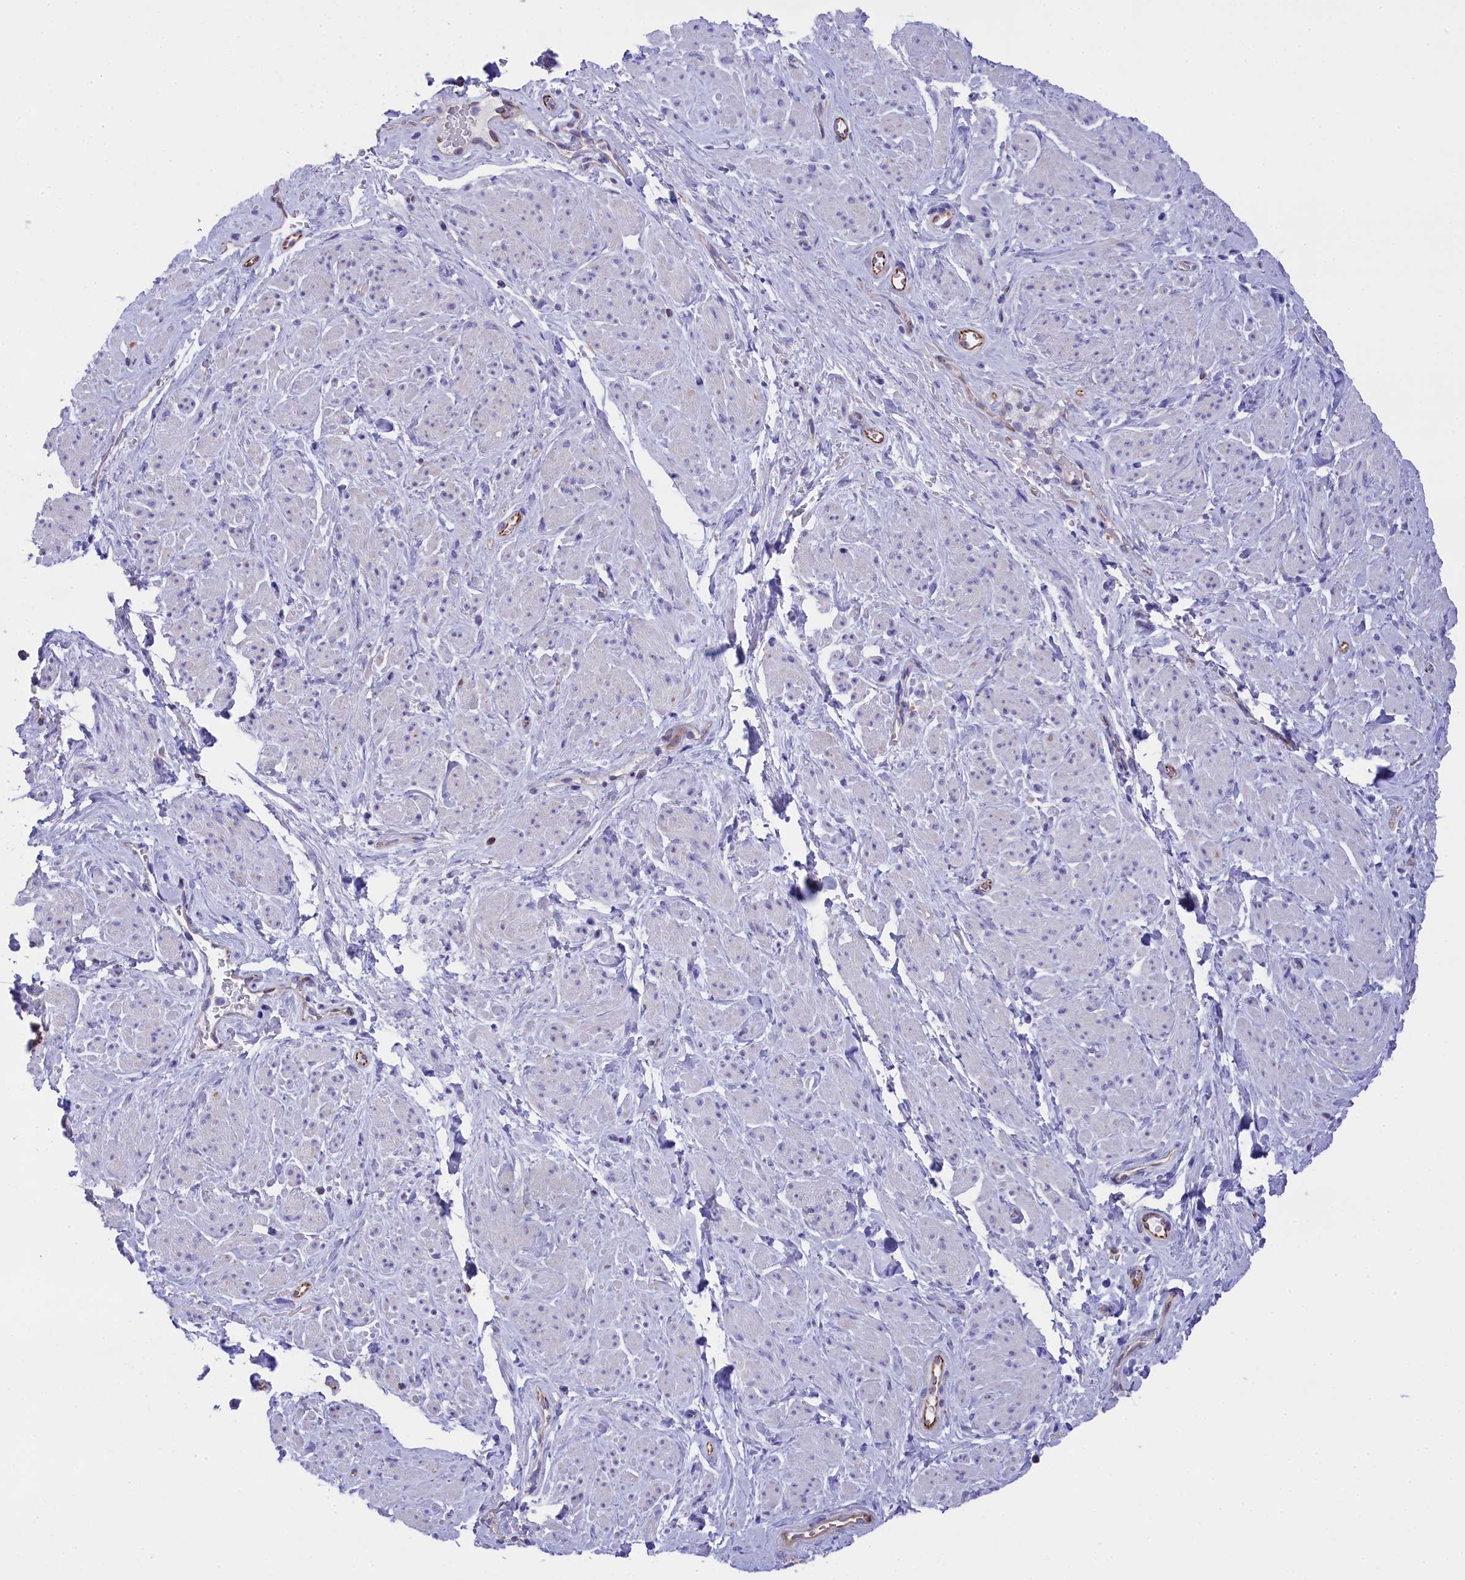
{"staining": {"intensity": "negative", "quantity": "none", "location": "none"}, "tissue": "smooth muscle", "cell_type": "Smooth muscle cells", "image_type": "normal", "snomed": [{"axis": "morphology", "description": "Normal tissue, NOS"}, {"axis": "topography", "description": "Smooth muscle"}, {"axis": "topography", "description": "Peripheral nerve tissue"}], "caption": "Smooth muscle cells show no significant protein expression in unremarkable smooth muscle. The staining is performed using DAB brown chromogen with nuclei counter-stained in using hematoxylin.", "gene": "TACSTD2", "patient": {"sex": "male", "age": 69}}